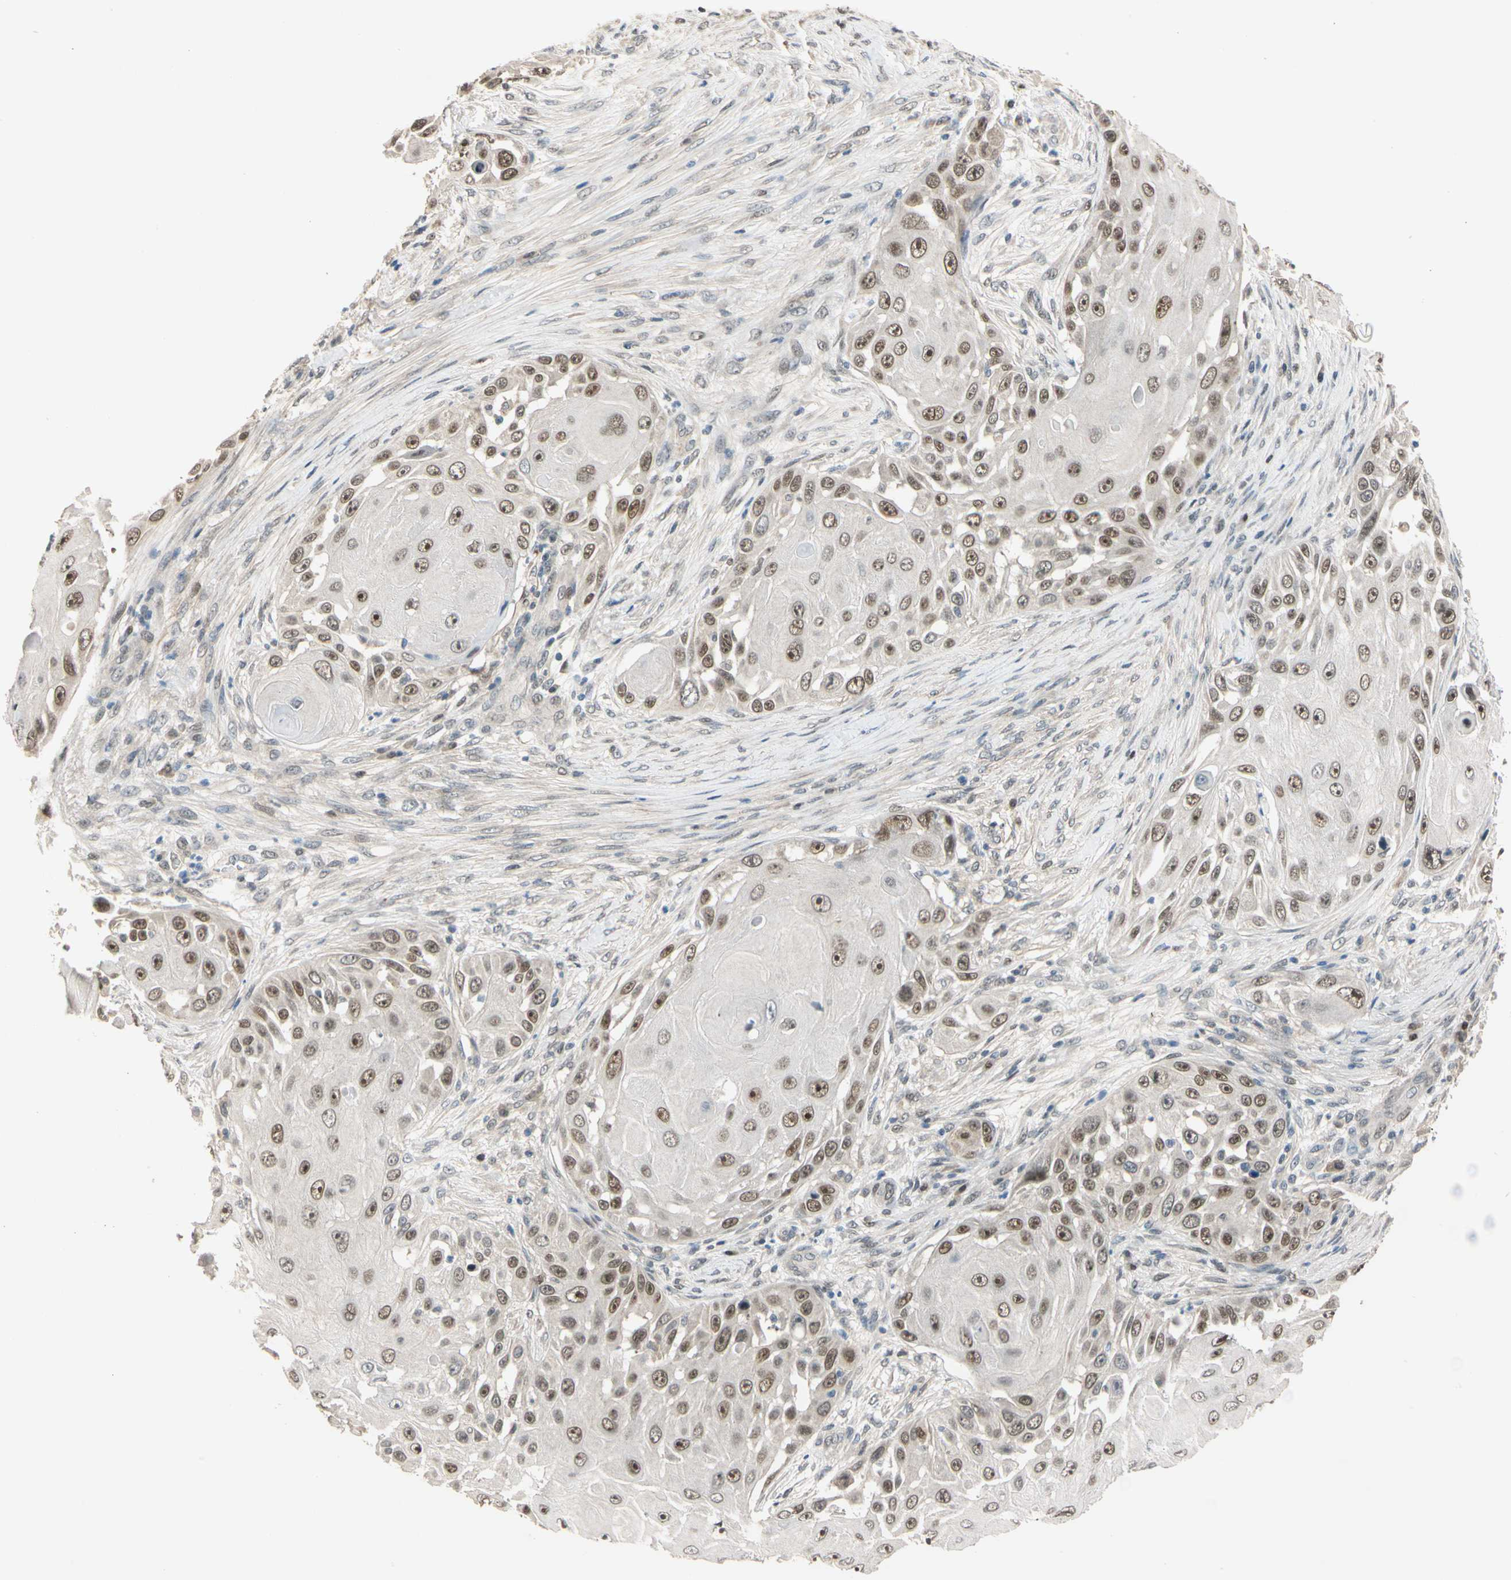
{"staining": {"intensity": "moderate", "quantity": ">75%", "location": "cytoplasmic/membranous,nuclear"}, "tissue": "skin cancer", "cell_type": "Tumor cells", "image_type": "cancer", "snomed": [{"axis": "morphology", "description": "Squamous cell carcinoma, NOS"}, {"axis": "topography", "description": "Skin"}], "caption": "Approximately >75% of tumor cells in human squamous cell carcinoma (skin) display moderate cytoplasmic/membranous and nuclear protein expression as visualized by brown immunohistochemical staining.", "gene": "RIOX2", "patient": {"sex": "female", "age": 44}}